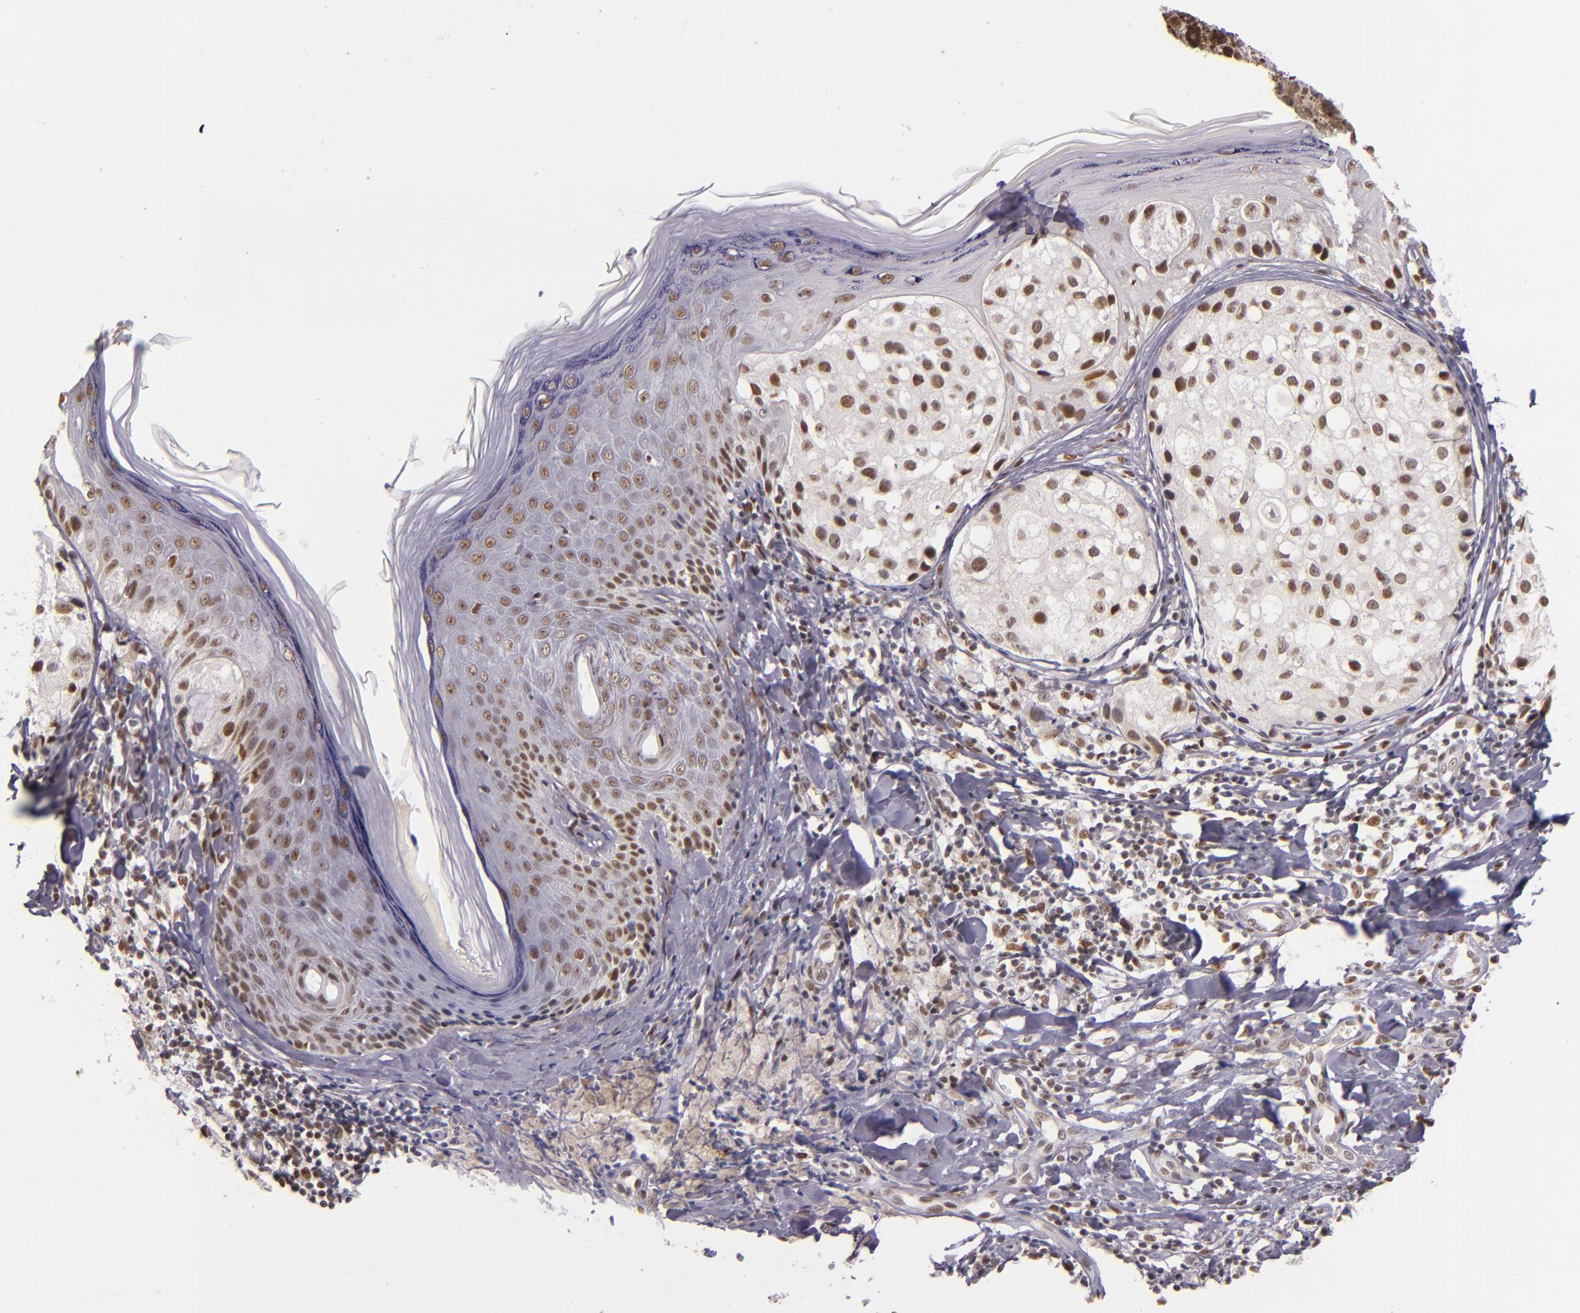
{"staining": {"intensity": "weak", "quantity": ">75%", "location": "nuclear"}, "tissue": "melanoma", "cell_type": "Tumor cells", "image_type": "cancer", "snomed": [{"axis": "morphology", "description": "Malignant melanoma, NOS"}, {"axis": "topography", "description": "Skin"}], "caption": "A brown stain shows weak nuclear expression of a protein in malignant melanoma tumor cells. (DAB IHC, brown staining for protein, blue staining for nuclei).", "gene": "NCOR2", "patient": {"sex": "male", "age": 23}}